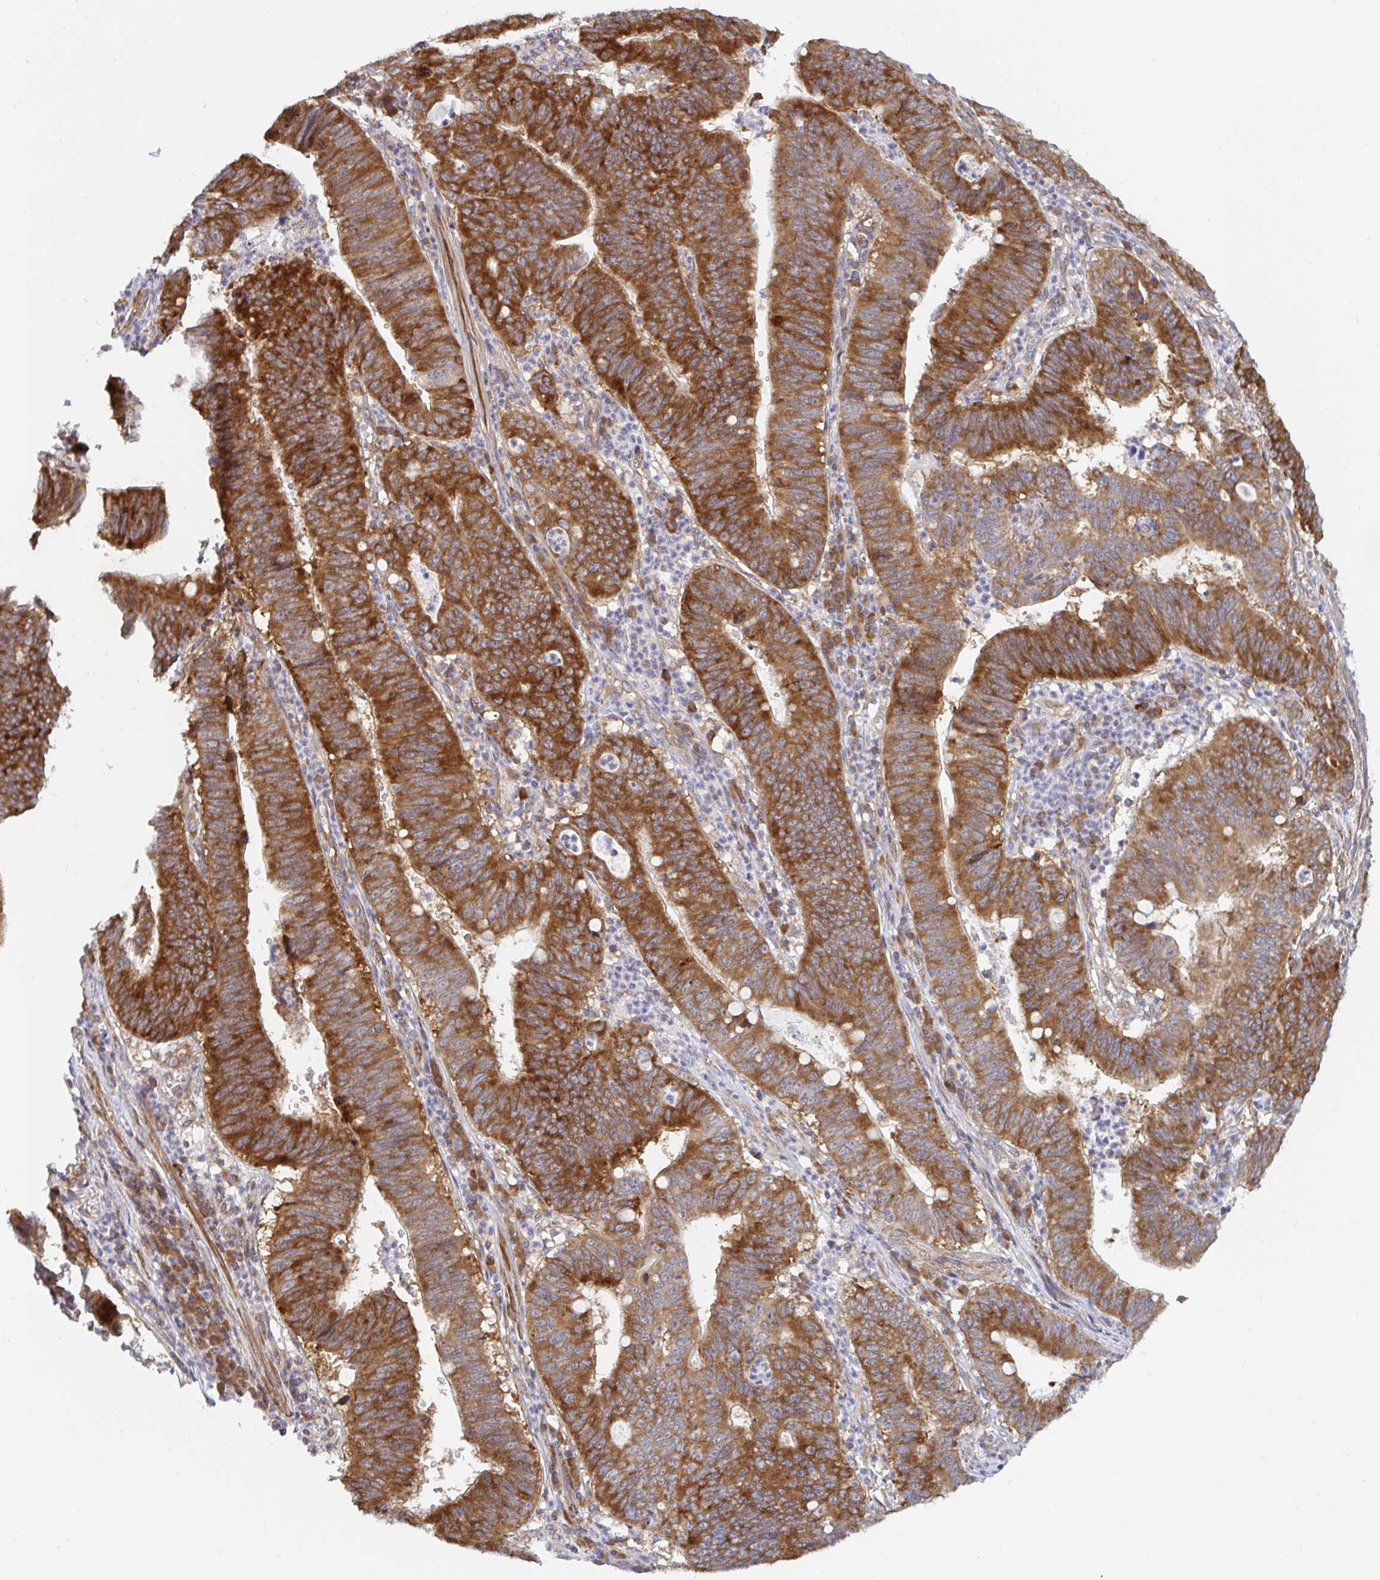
{"staining": {"intensity": "strong", "quantity": ">75%", "location": "cytoplasmic/membranous"}, "tissue": "stomach cancer", "cell_type": "Tumor cells", "image_type": "cancer", "snomed": [{"axis": "morphology", "description": "Adenocarcinoma, NOS"}, {"axis": "topography", "description": "Stomach"}], "caption": "This micrograph displays stomach cancer stained with immunohistochemistry to label a protein in brown. The cytoplasmic/membranous of tumor cells show strong positivity for the protein. Nuclei are counter-stained blue.", "gene": "LARP1", "patient": {"sex": "male", "age": 59}}